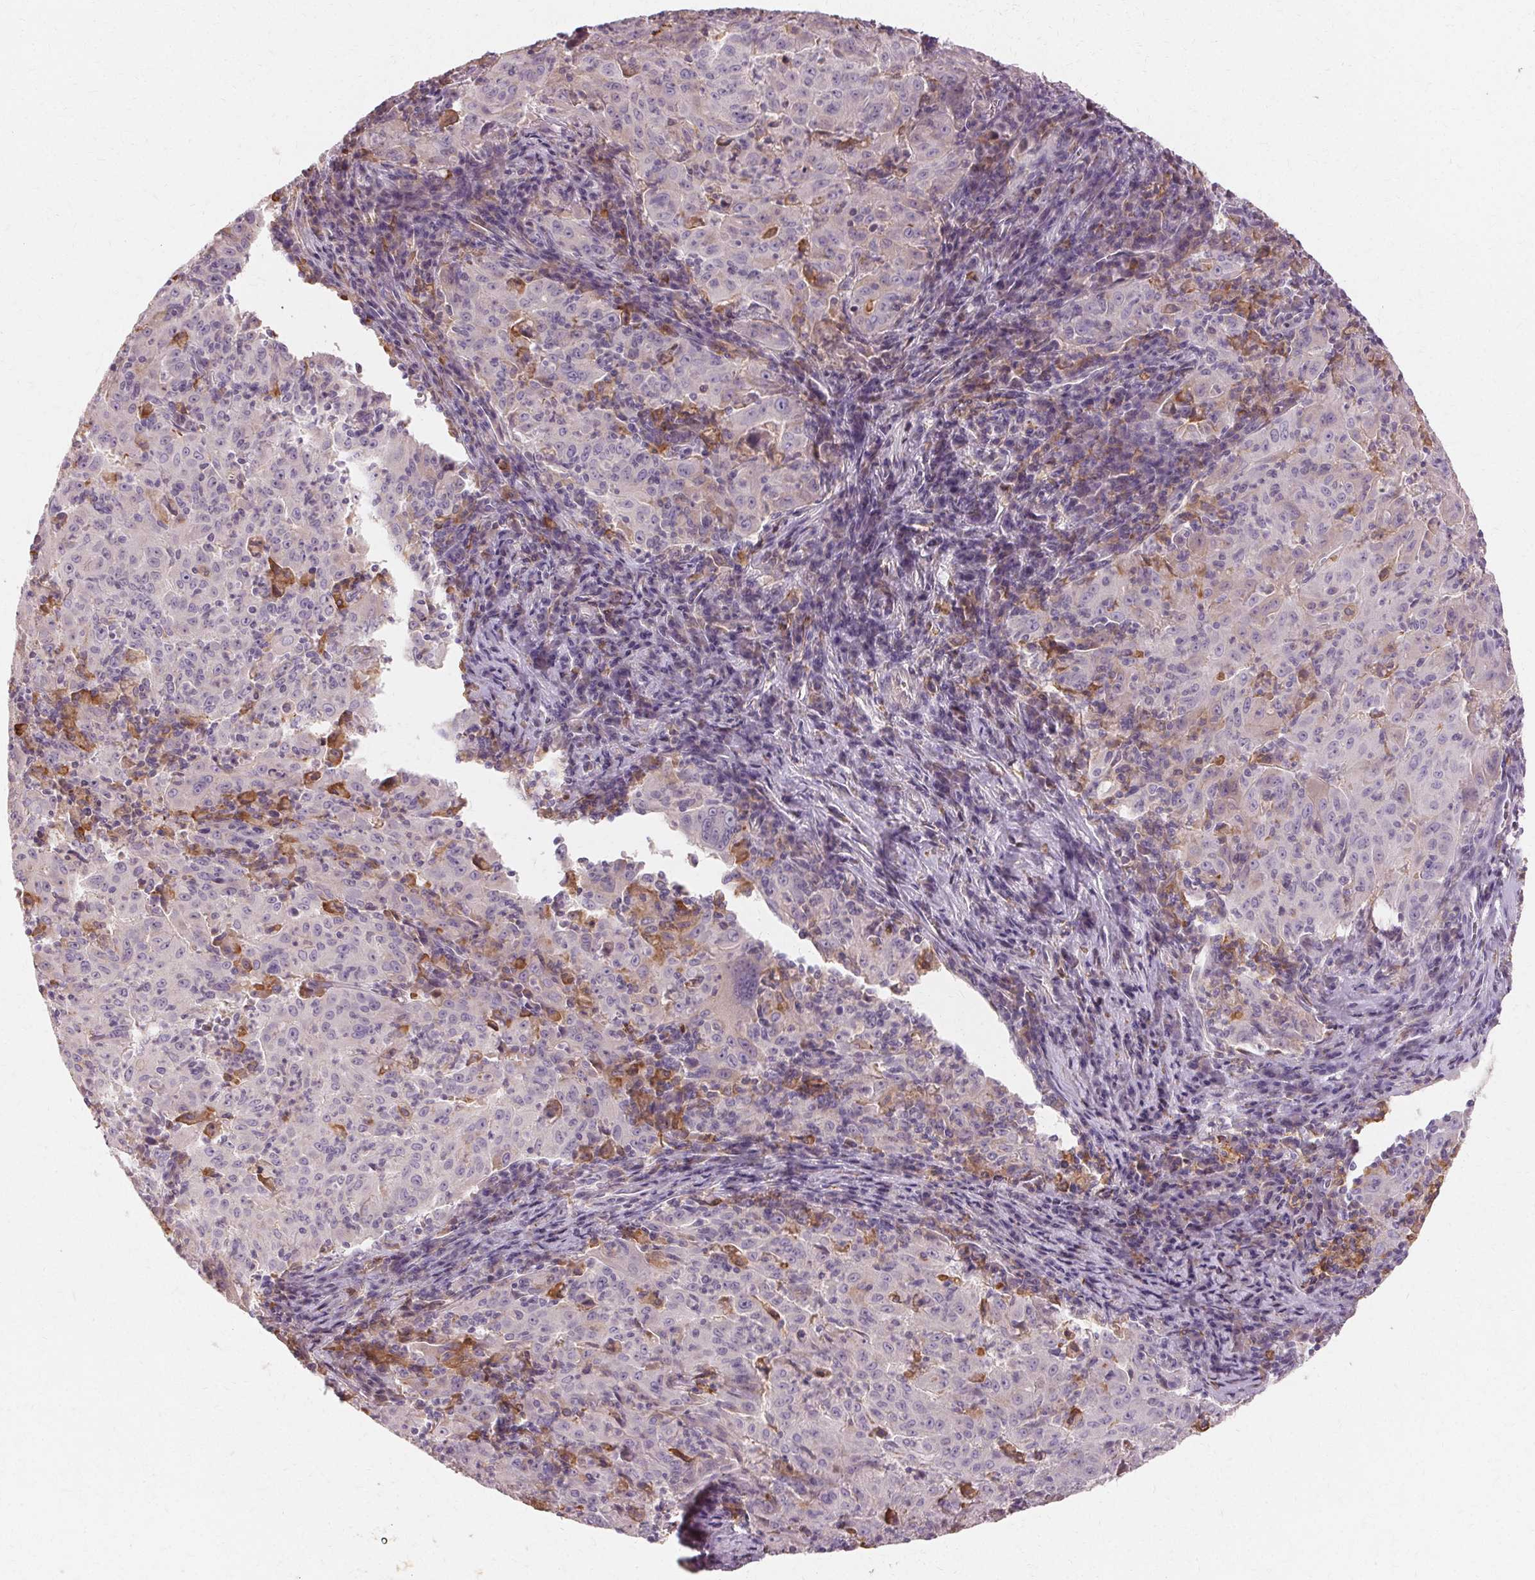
{"staining": {"intensity": "negative", "quantity": "none", "location": "none"}, "tissue": "pancreatic cancer", "cell_type": "Tumor cells", "image_type": "cancer", "snomed": [{"axis": "morphology", "description": "Adenocarcinoma, NOS"}, {"axis": "topography", "description": "Pancreas"}], "caption": "Human pancreatic cancer (adenocarcinoma) stained for a protein using immunohistochemistry demonstrates no expression in tumor cells.", "gene": "IFNGR1", "patient": {"sex": "male", "age": 63}}